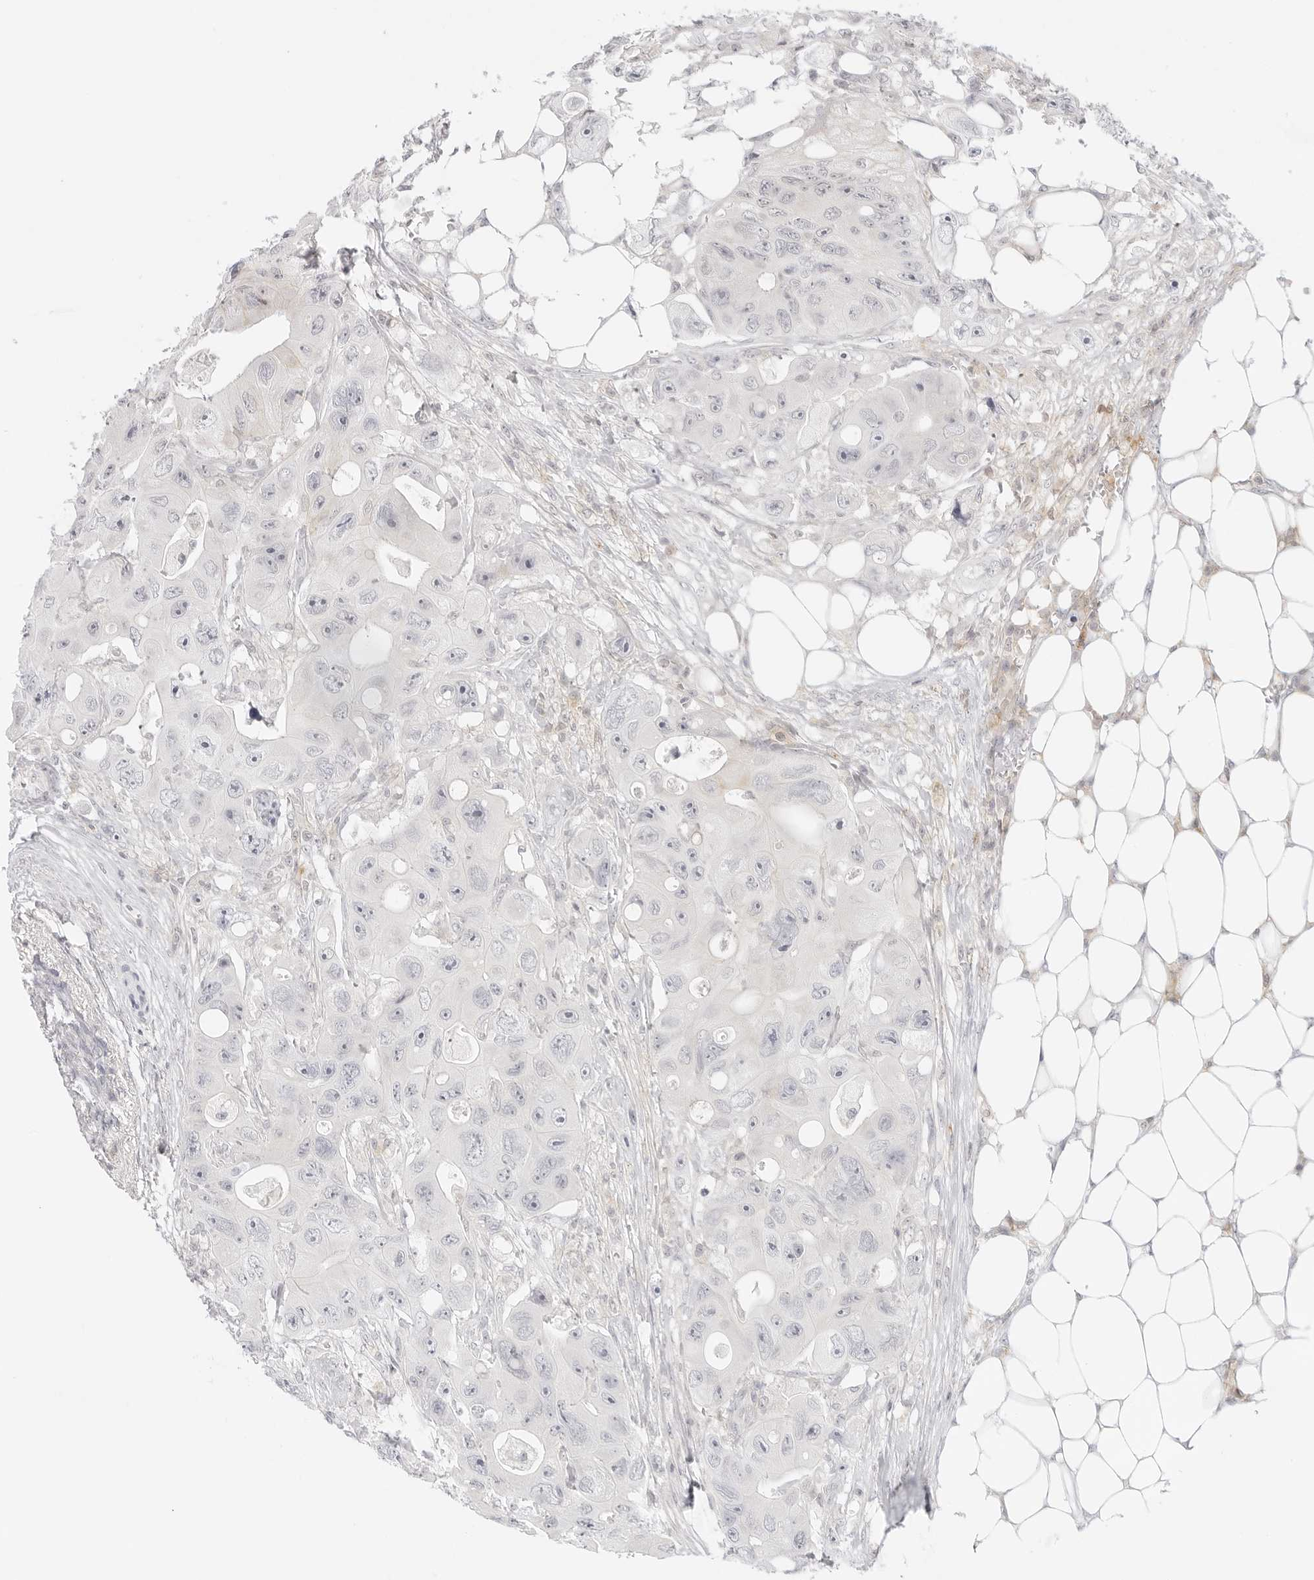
{"staining": {"intensity": "negative", "quantity": "none", "location": "none"}, "tissue": "colorectal cancer", "cell_type": "Tumor cells", "image_type": "cancer", "snomed": [{"axis": "morphology", "description": "Adenocarcinoma, NOS"}, {"axis": "topography", "description": "Colon"}], "caption": "This is an IHC photomicrograph of colorectal cancer. There is no positivity in tumor cells.", "gene": "TNFRSF14", "patient": {"sex": "female", "age": 46}}